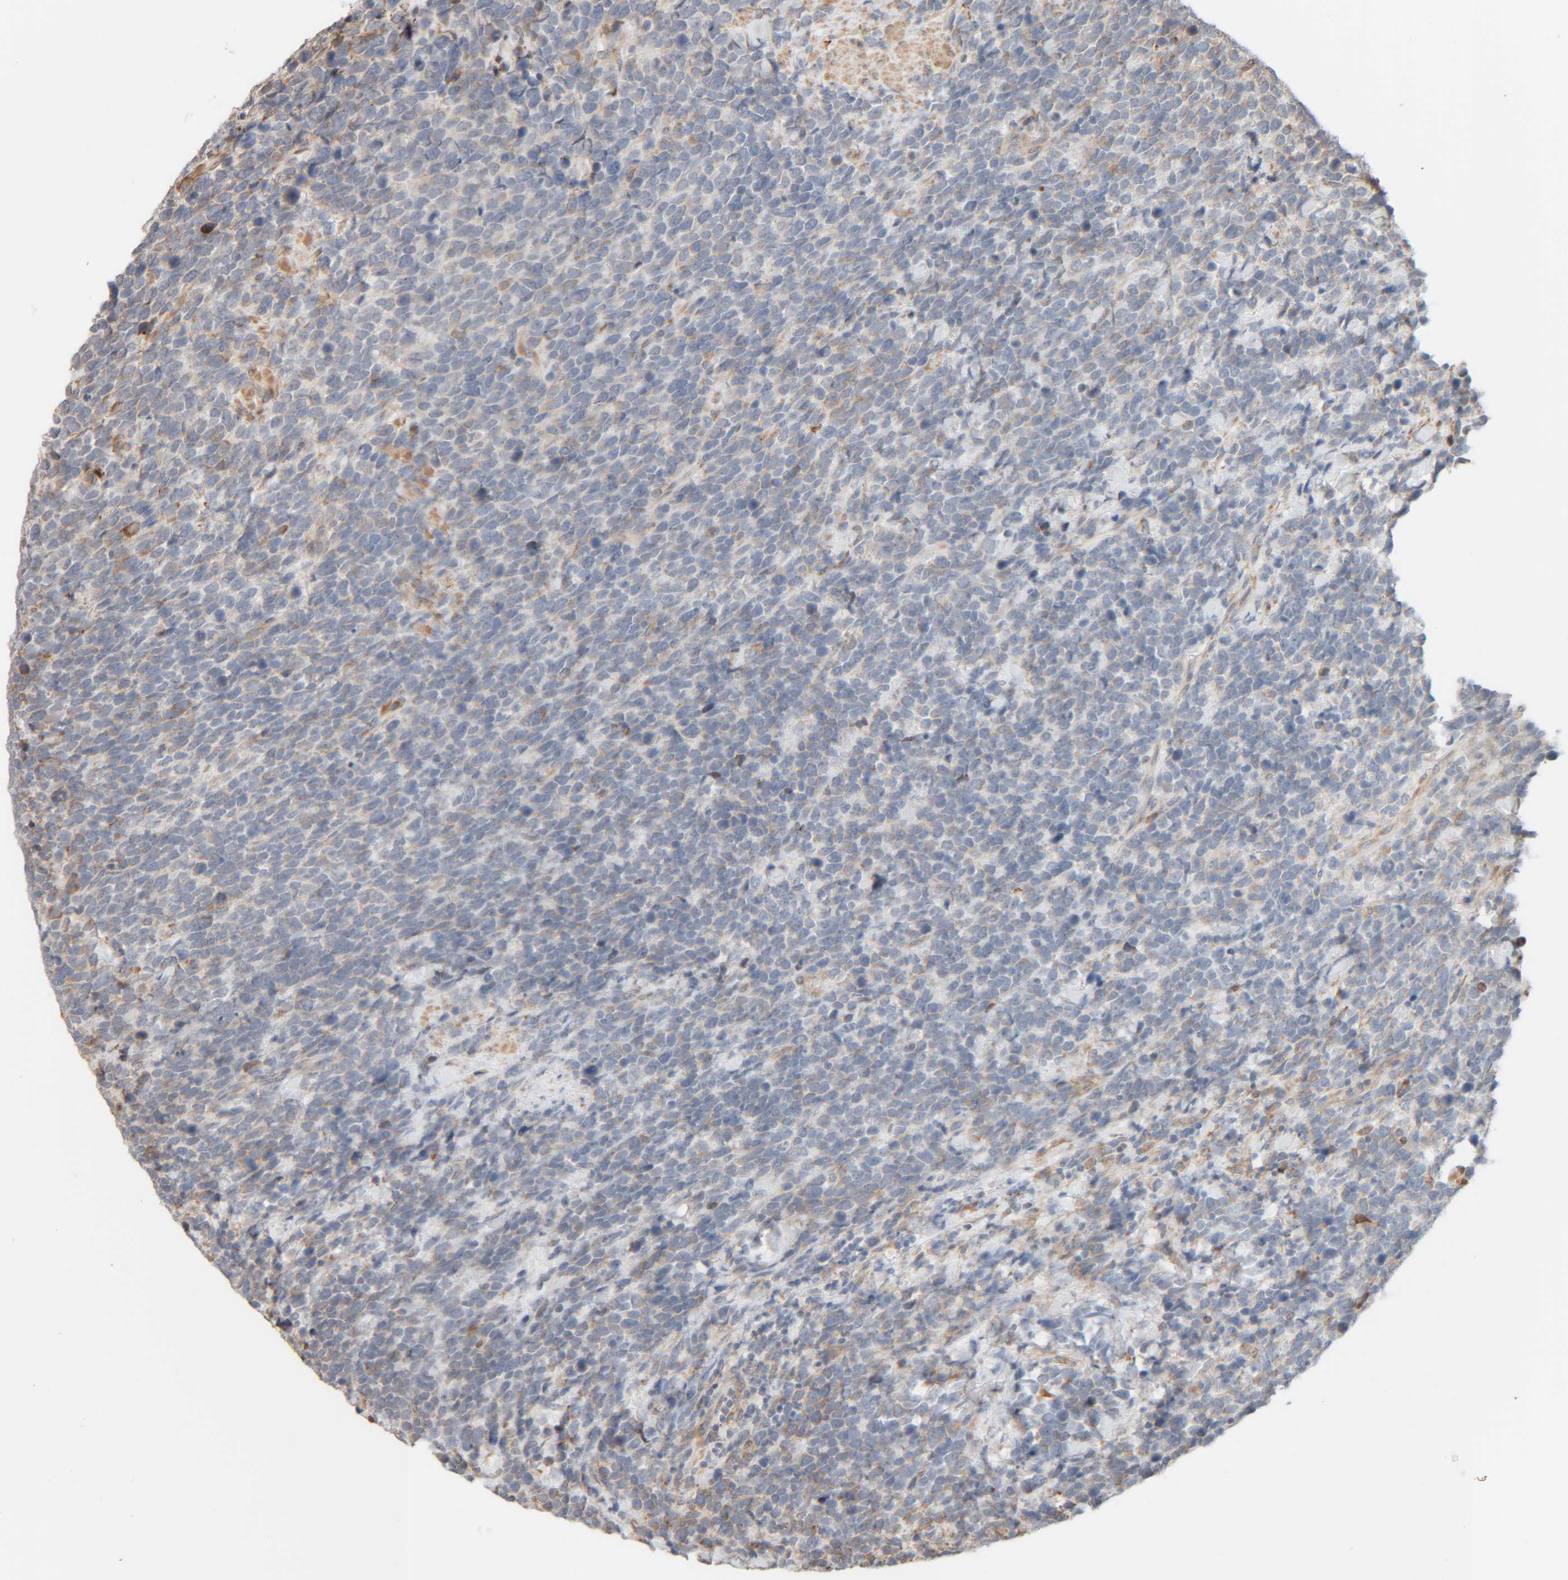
{"staining": {"intensity": "negative", "quantity": "none", "location": "none"}, "tissue": "urothelial cancer", "cell_type": "Tumor cells", "image_type": "cancer", "snomed": [{"axis": "morphology", "description": "Urothelial carcinoma, High grade"}, {"axis": "topography", "description": "Urinary bladder"}], "caption": "Micrograph shows no protein positivity in tumor cells of high-grade urothelial carcinoma tissue. Nuclei are stained in blue.", "gene": "INTS1", "patient": {"sex": "female", "age": 82}}